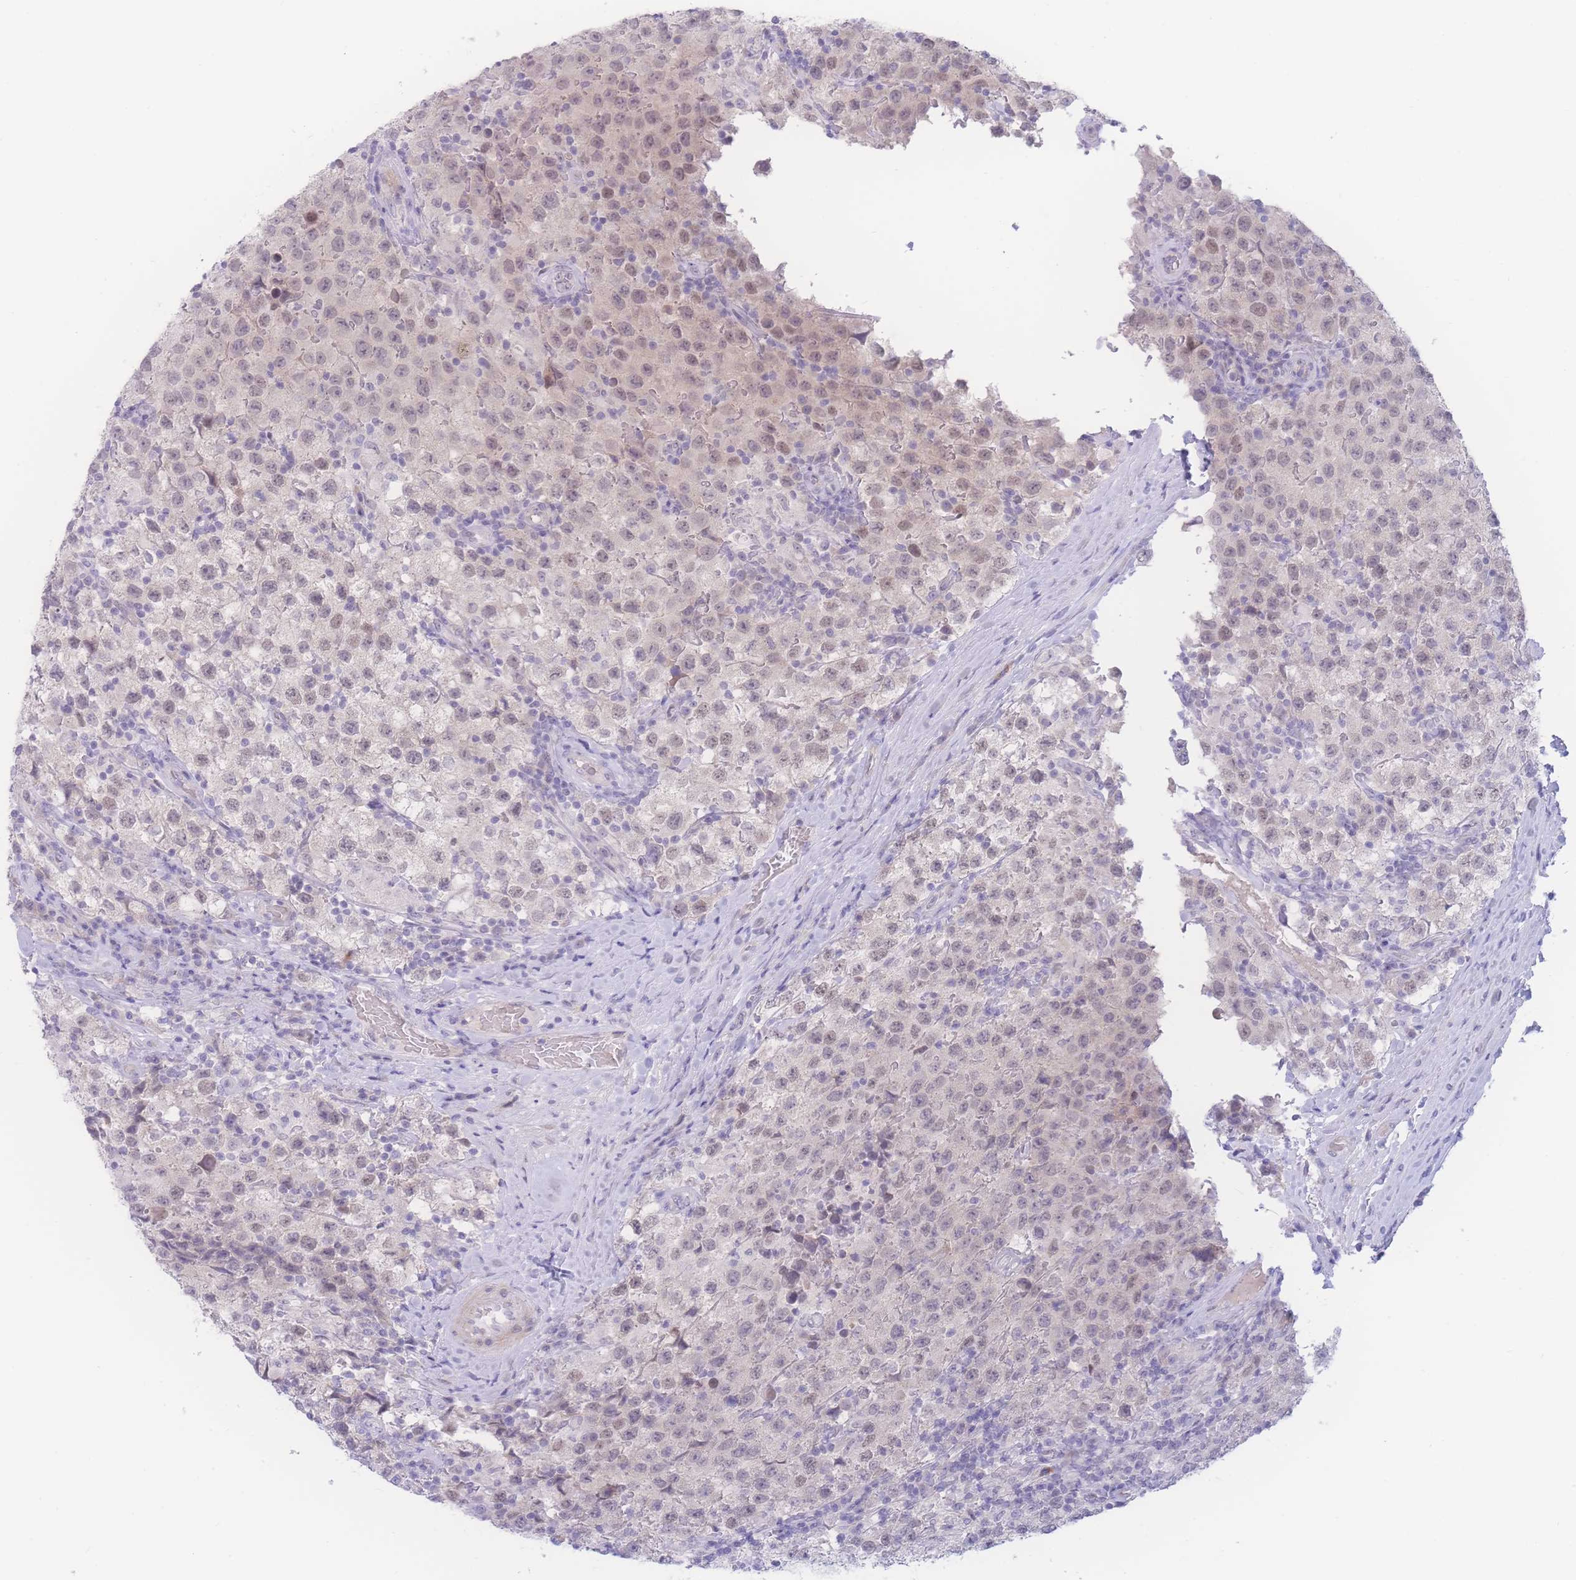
{"staining": {"intensity": "weak", "quantity": "25%-75%", "location": "nuclear"}, "tissue": "testis cancer", "cell_type": "Tumor cells", "image_type": "cancer", "snomed": [{"axis": "morphology", "description": "Seminoma, NOS"}, {"axis": "morphology", "description": "Carcinoma, Embryonal, NOS"}, {"axis": "topography", "description": "Testis"}], "caption": "Embryonal carcinoma (testis) was stained to show a protein in brown. There is low levels of weak nuclear staining in approximately 25%-75% of tumor cells. The staining is performed using DAB (3,3'-diaminobenzidine) brown chromogen to label protein expression. The nuclei are counter-stained blue using hematoxylin.", "gene": "PRSS22", "patient": {"sex": "male", "age": 41}}